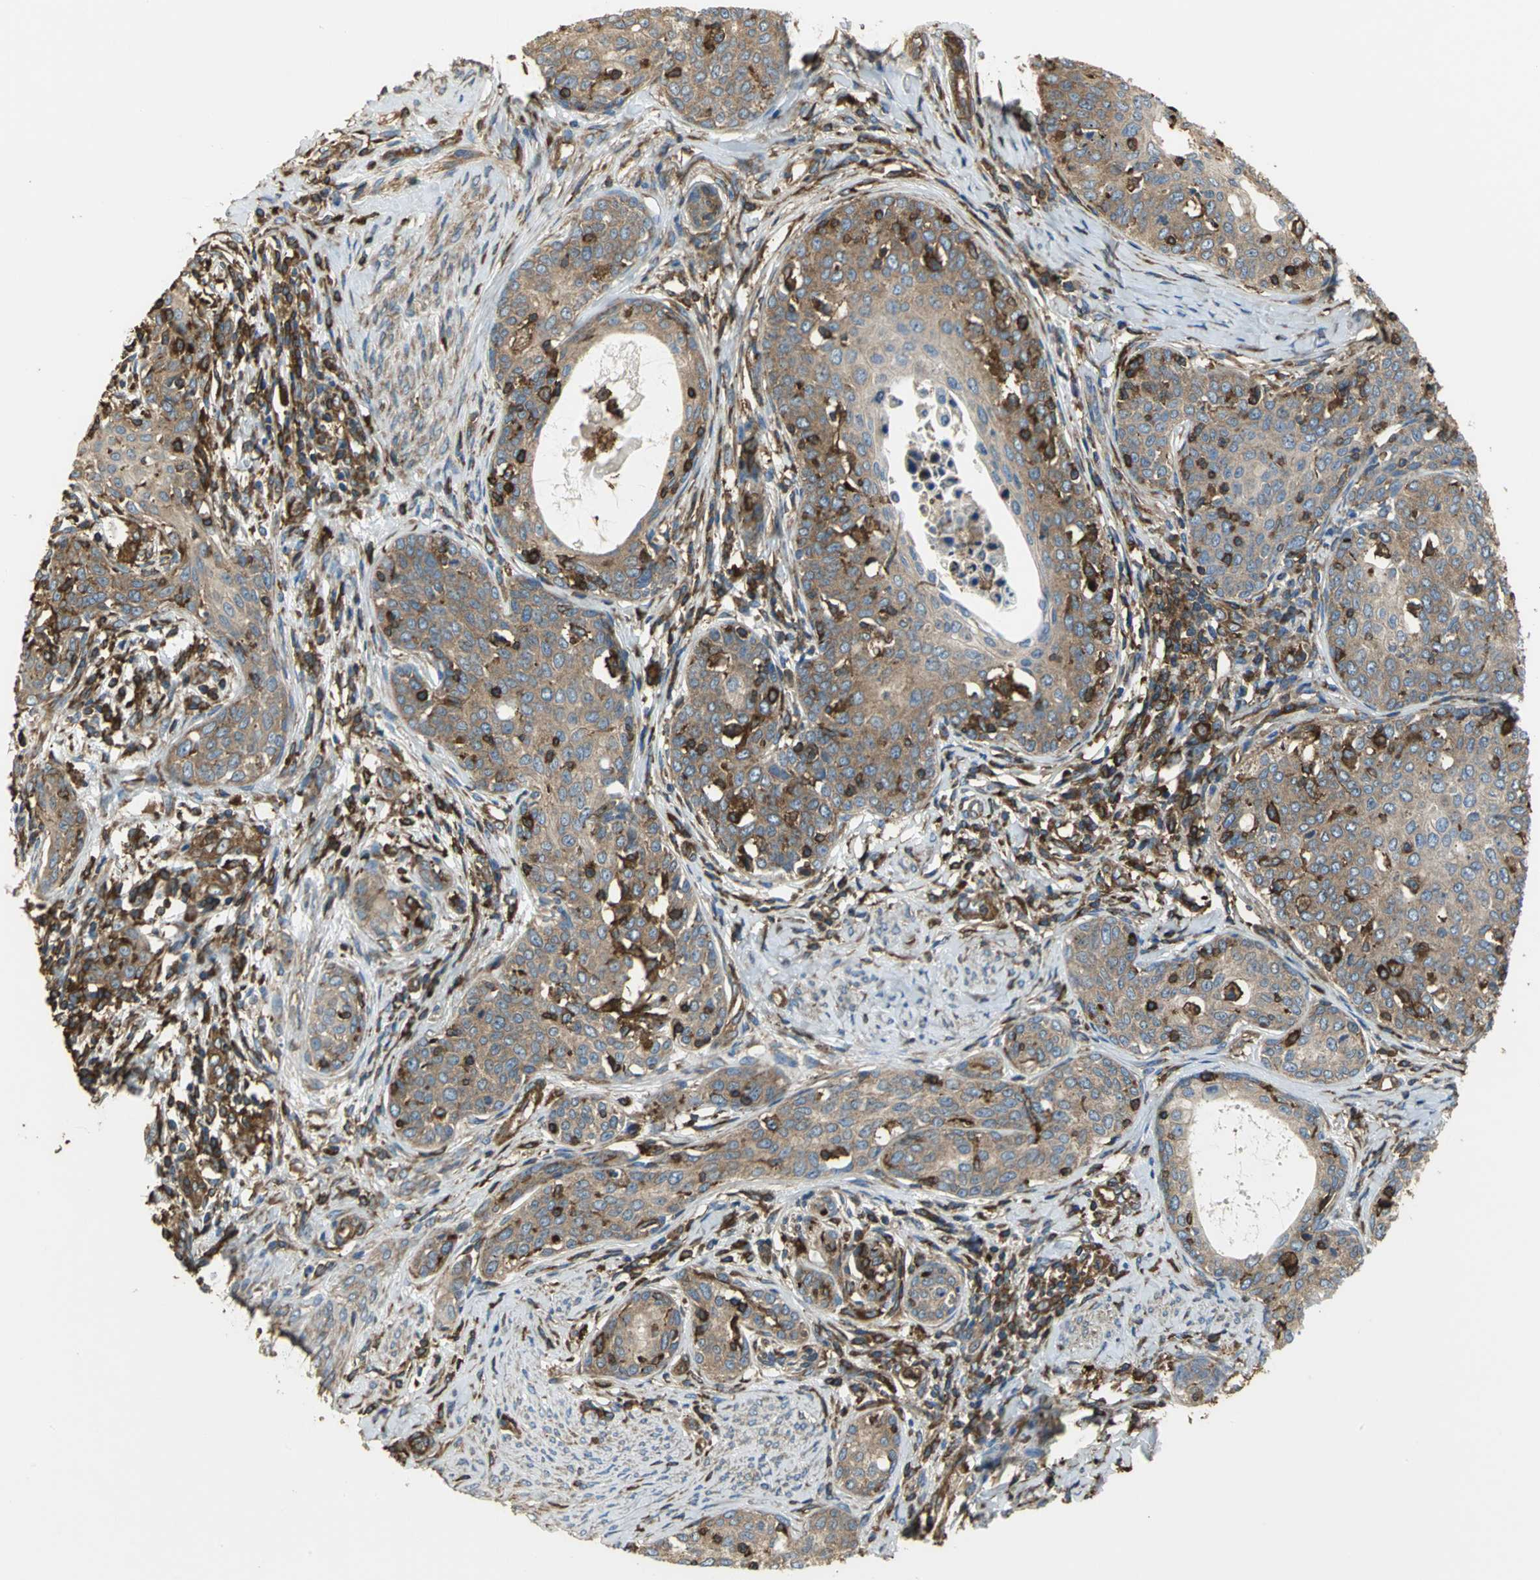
{"staining": {"intensity": "weak", "quantity": ">75%", "location": "cytoplasmic/membranous"}, "tissue": "cervical cancer", "cell_type": "Tumor cells", "image_type": "cancer", "snomed": [{"axis": "morphology", "description": "Squamous cell carcinoma, NOS"}, {"axis": "morphology", "description": "Adenocarcinoma, NOS"}, {"axis": "topography", "description": "Cervix"}], "caption": "Cervical cancer (adenocarcinoma) tissue reveals weak cytoplasmic/membranous expression in approximately >75% of tumor cells, visualized by immunohistochemistry. The staining was performed using DAB to visualize the protein expression in brown, while the nuclei were stained in blue with hematoxylin (Magnification: 20x).", "gene": "TLN1", "patient": {"sex": "female", "age": 52}}